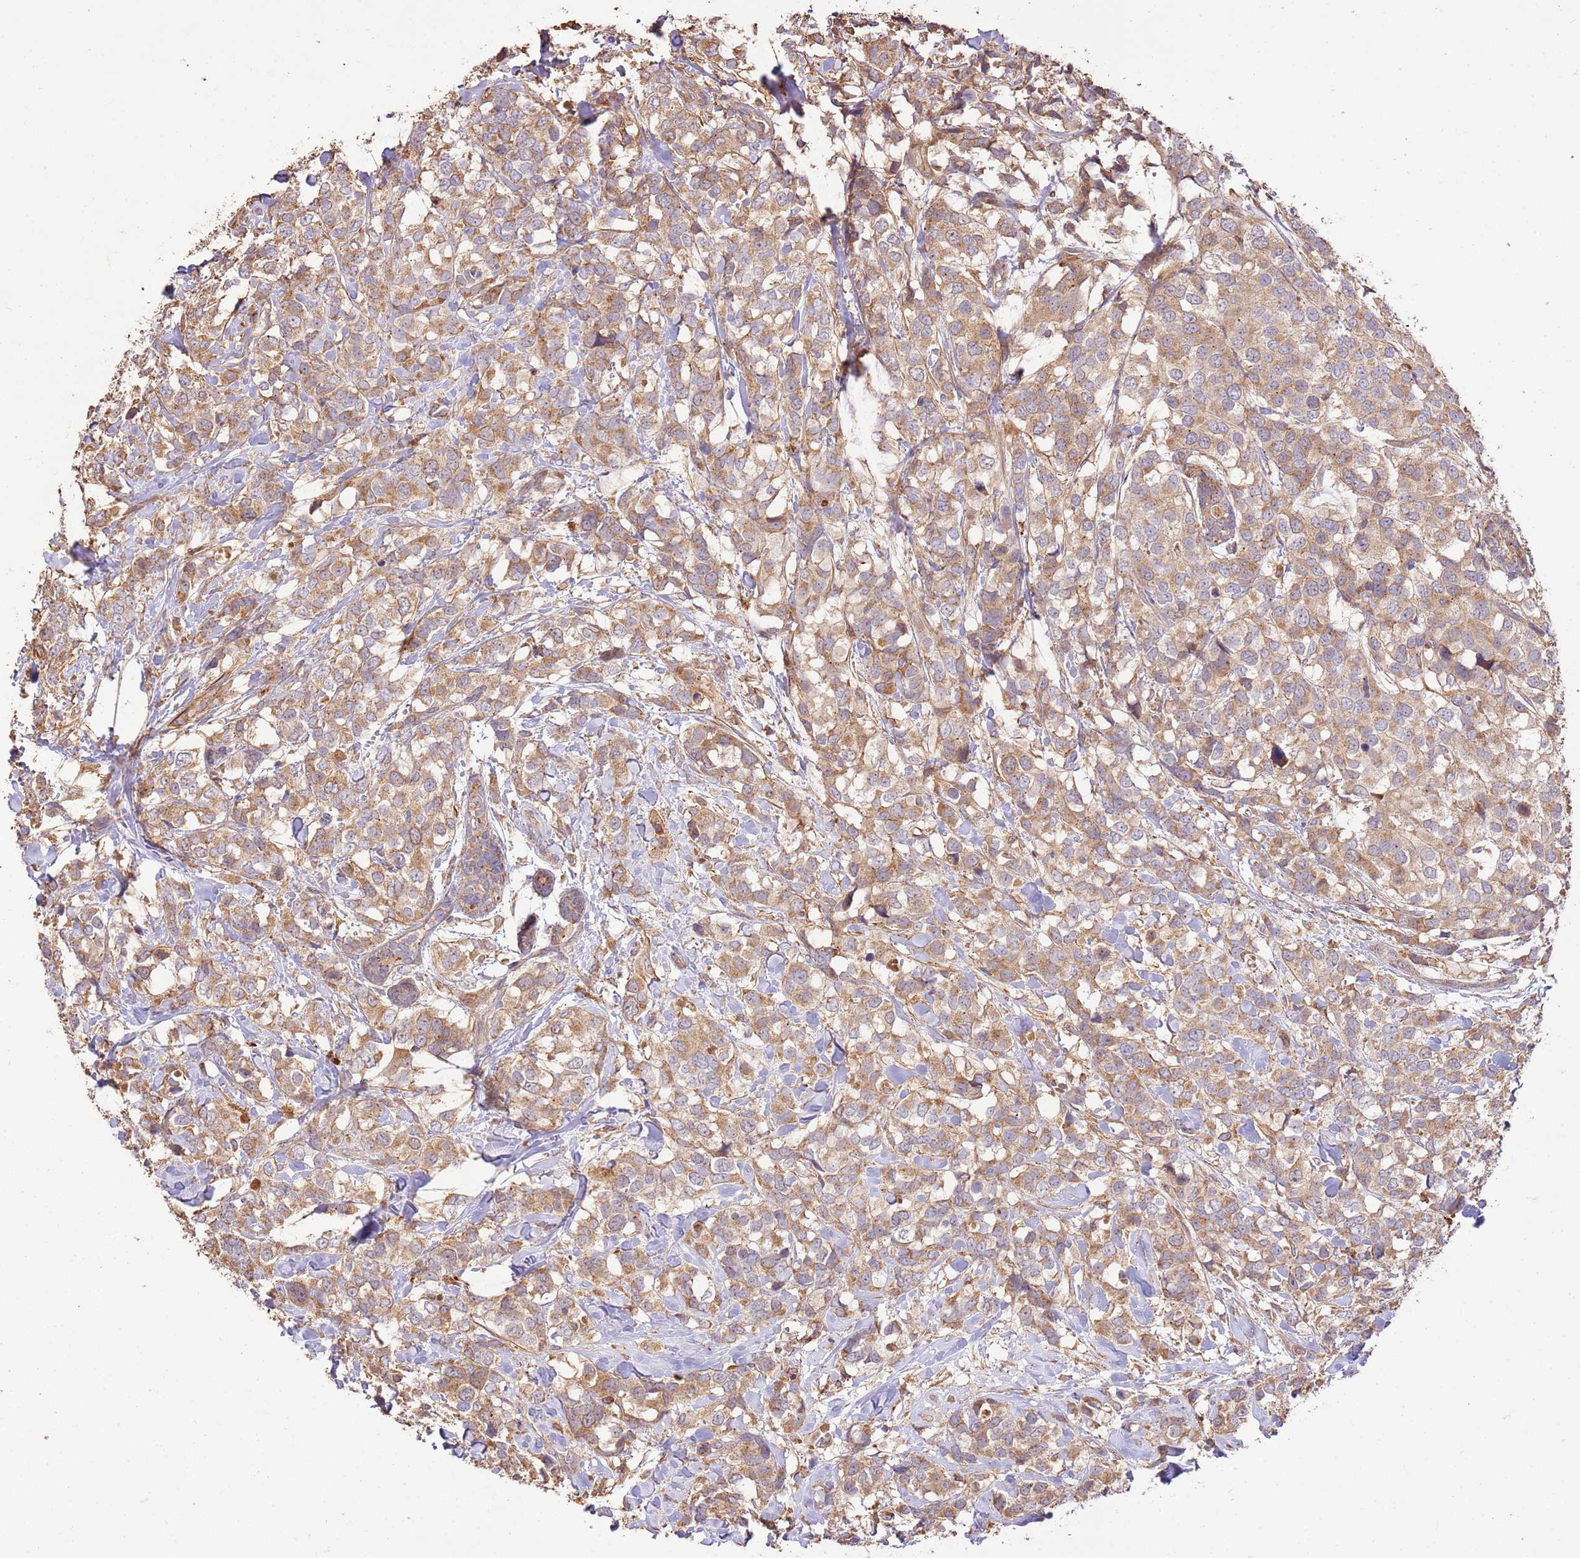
{"staining": {"intensity": "moderate", "quantity": ">75%", "location": "cytoplasmic/membranous"}, "tissue": "breast cancer", "cell_type": "Tumor cells", "image_type": "cancer", "snomed": [{"axis": "morphology", "description": "Lobular carcinoma"}, {"axis": "topography", "description": "Breast"}], "caption": "Human breast cancer stained with a brown dye exhibits moderate cytoplasmic/membranous positive staining in approximately >75% of tumor cells.", "gene": "CEP55", "patient": {"sex": "female", "age": 59}}